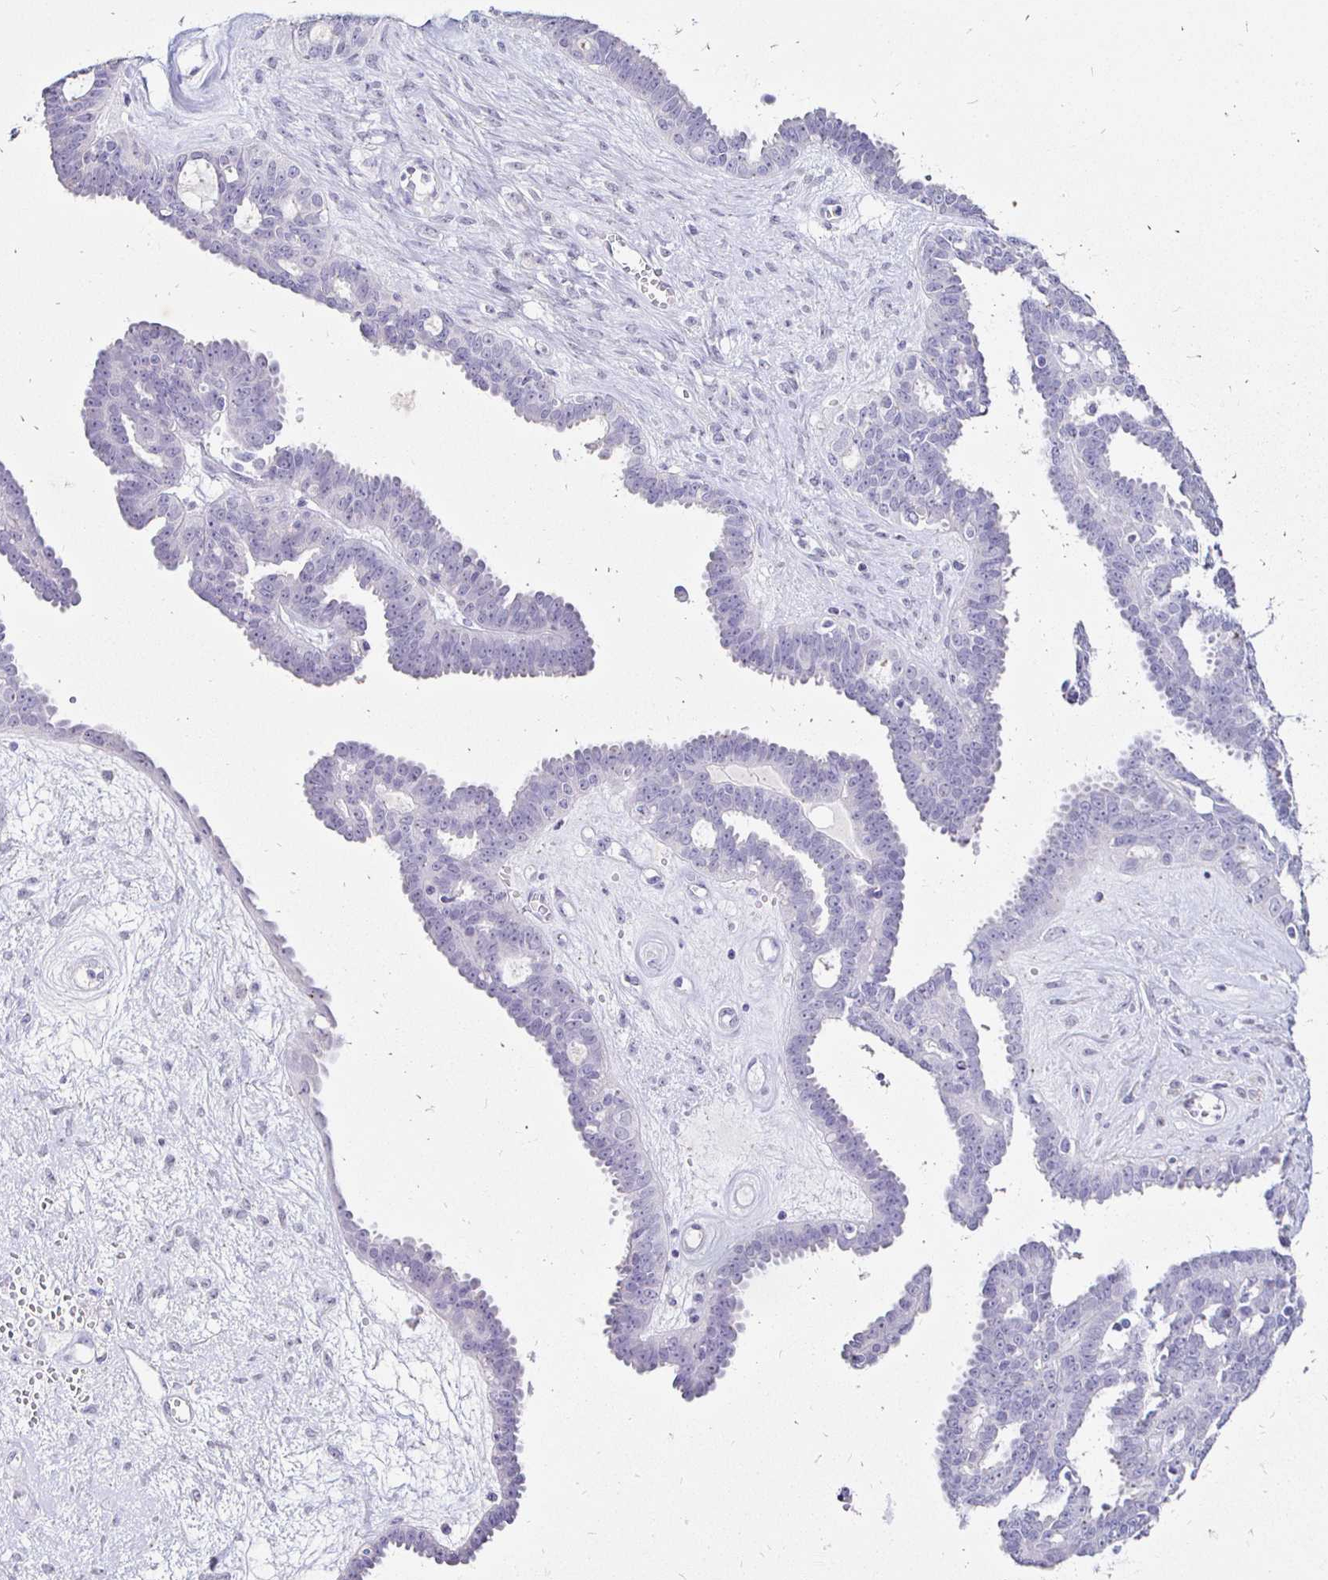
{"staining": {"intensity": "negative", "quantity": "none", "location": "none"}, "tissue": "ovarian cancer", "cell_type": "Tumor cells", "image_type": "cancer", "snomed": [{"axis": "morphology", "description": "Cystadenocarcinoma, serous, NOS"}, {"axis": "topography", "description": "Ovary"}], "caption": "Protein analysis of ovarian cancer (serous cystadenocarcinoma) displays no significant positivity in tumor cells.", "gene": "IRGC", "patient": {"sex": "female", "age": 71}}